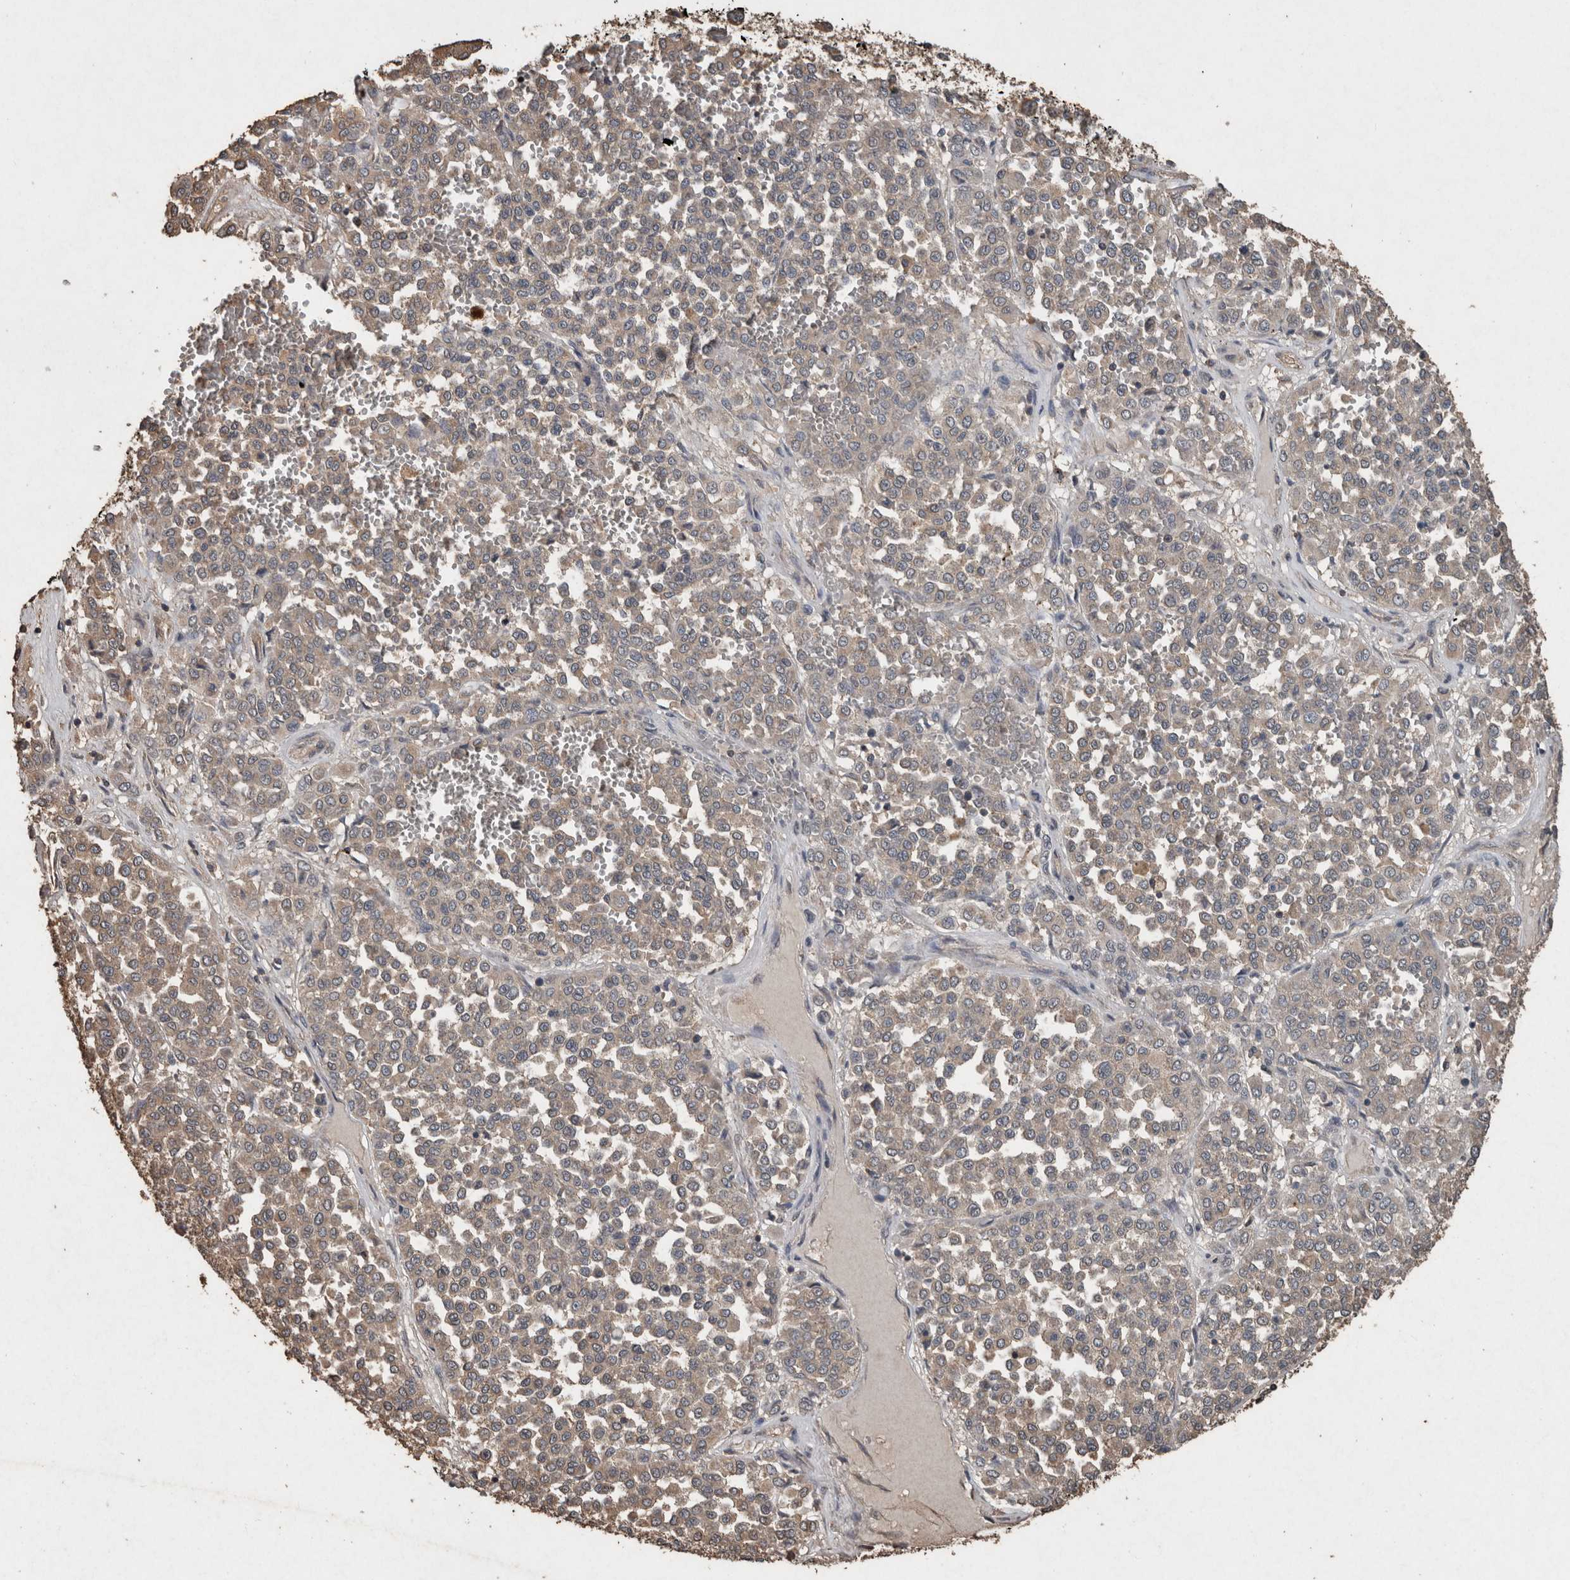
{"staining": {"intensity": "weak", "quantity": ">75%", "location": "cytoplasmic/membranous"}, "tissue": "melanoma", "cell_type": "Tumor cells", "image_type": "cancer", "snomed": [{"axis": "morphology", "description": "Malignant melanoma, Metastatic site"}, {"axis": "topography", "description": "Pancreas"}], "caption": "A brown stain labels weak cytoplasmic/membranous positivity of a protein in melanoma tumor cells.", "gene": "FGFRL1", "patient": {"sex": "female", "age": 30}}